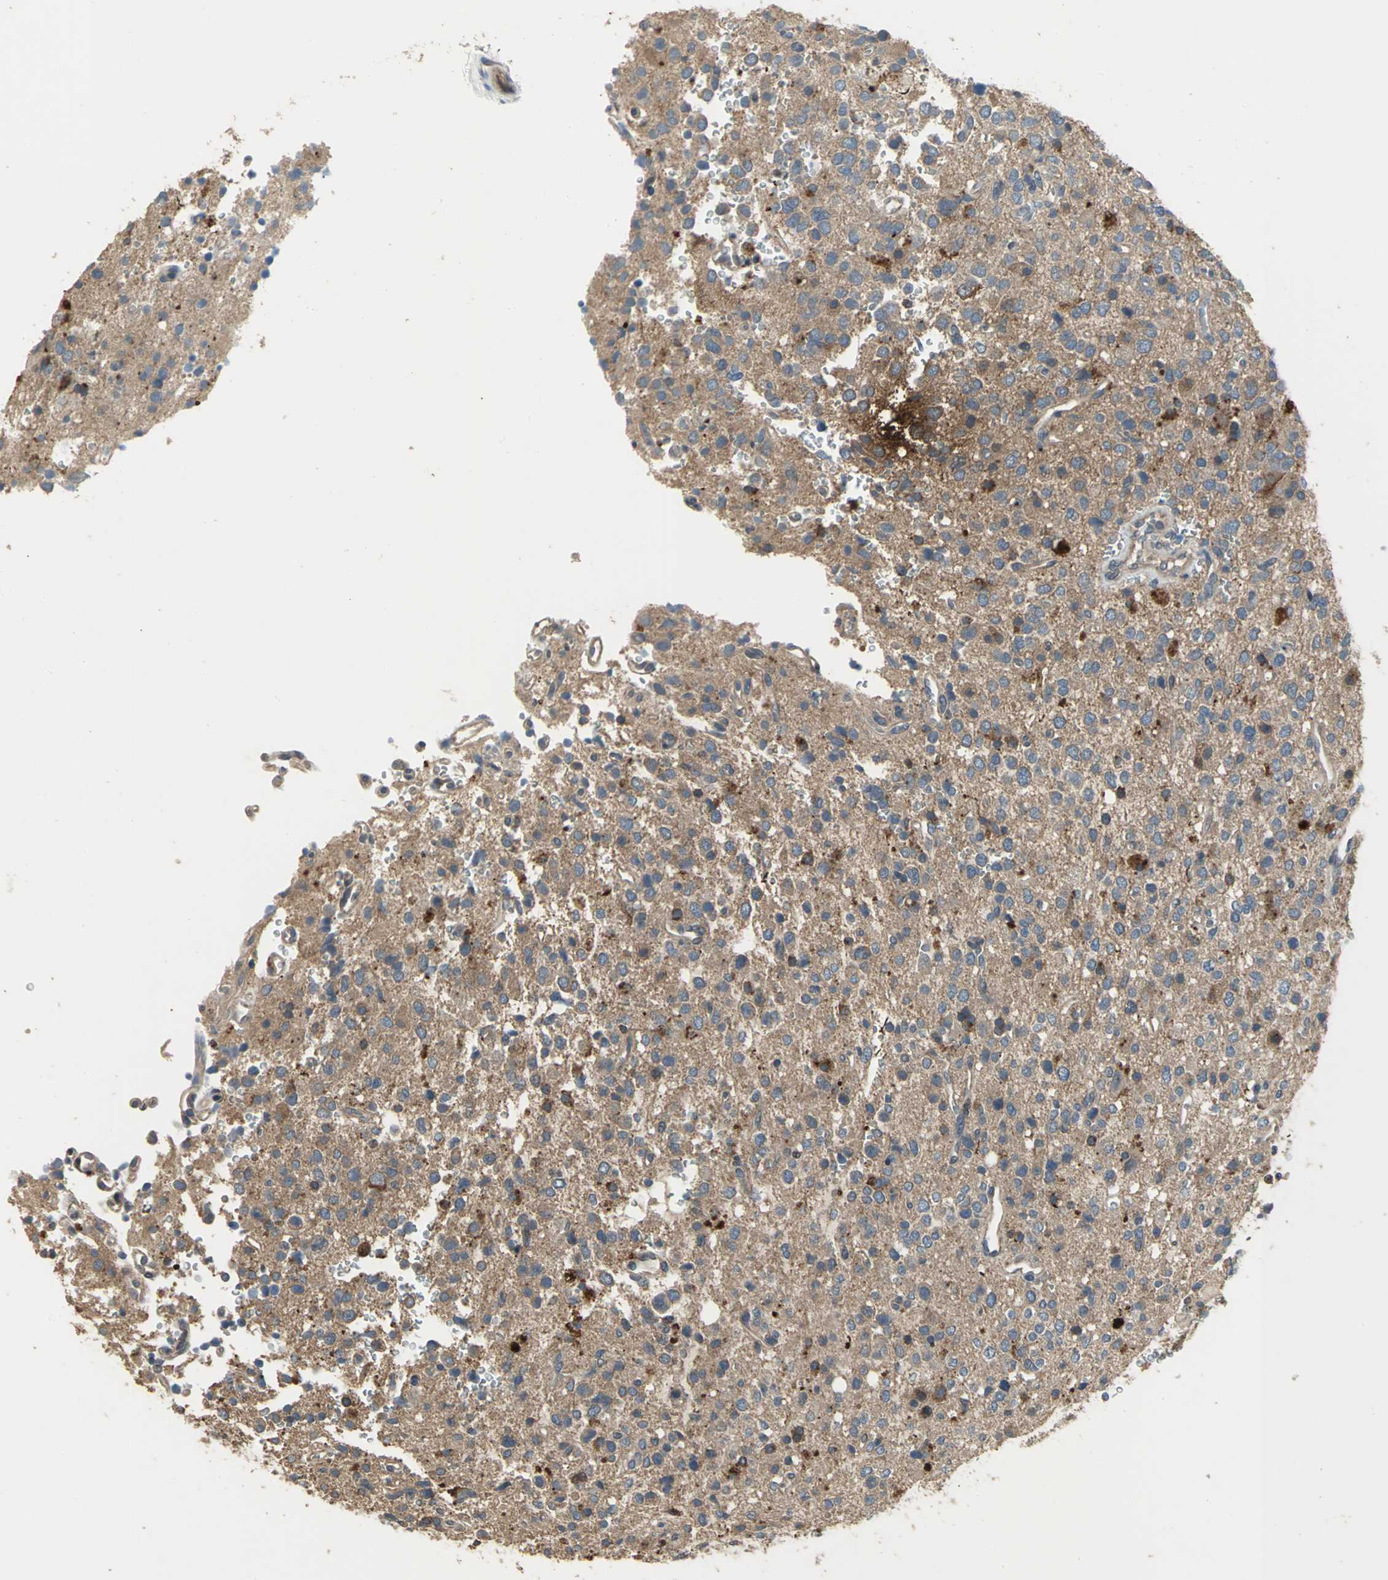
{"staining": {"intensity": "moderate", "quantity": ">75%", "location": "cytoplasmic/membranous"}, "tissue": "glioma", "cell_type": "Tumor cells", "image_type": "cancer", "snomed": [{"axis": "morphology", "description": "Glioma, malignant, High grade"}, {"axis": "topography", "description": "Brain"}], "caption": "The immunohistochemical stain highlights moderate cytoplasmic/membranous staining in tumor cells of glioma tissue.", "gene": "MET", "patient": {"sex": "male", "age": 47}}